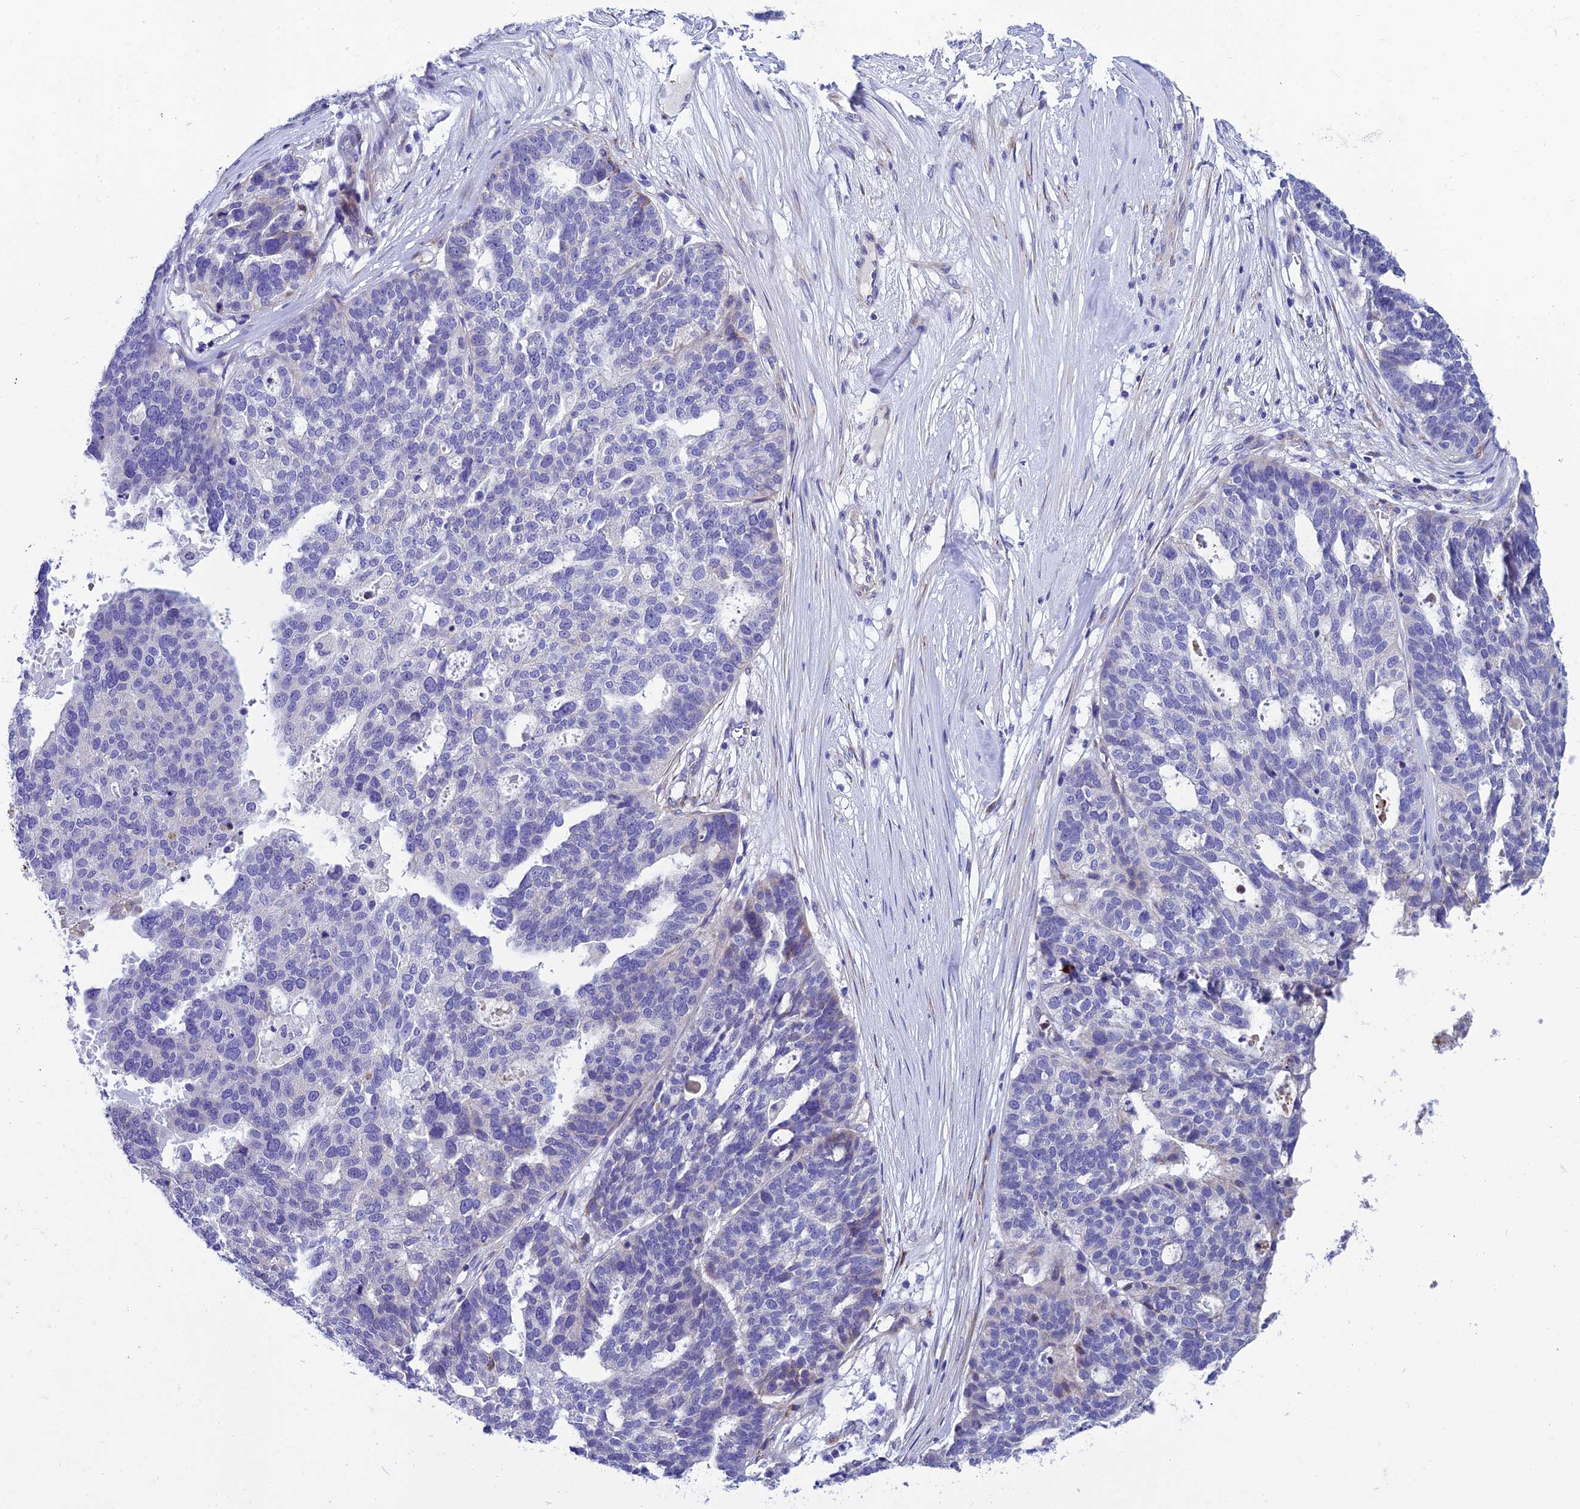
{"staining": {"intensity": "negative", "quantity": "none", "location": "none"}, "tissue": "ovarian cancer", "cell_type": "Tumor cells", "image_type": "cancer", "snomed": [{"axis": "morphology", "description": "Cystadenocarcinoma, serous, NOS"}, {"axis": "topography", "description": "Ovary"}], "caption": "A high-resolution histopathology image shows immunohistochemistry (IHC) staining of ovarian cancer (serous cystadenocarcinoma), which shows no significant staining in tumor cells. (DAB IHC, high magnification).", "gene": "MACIR", "patient": {"sex": "female", "age": 59}}